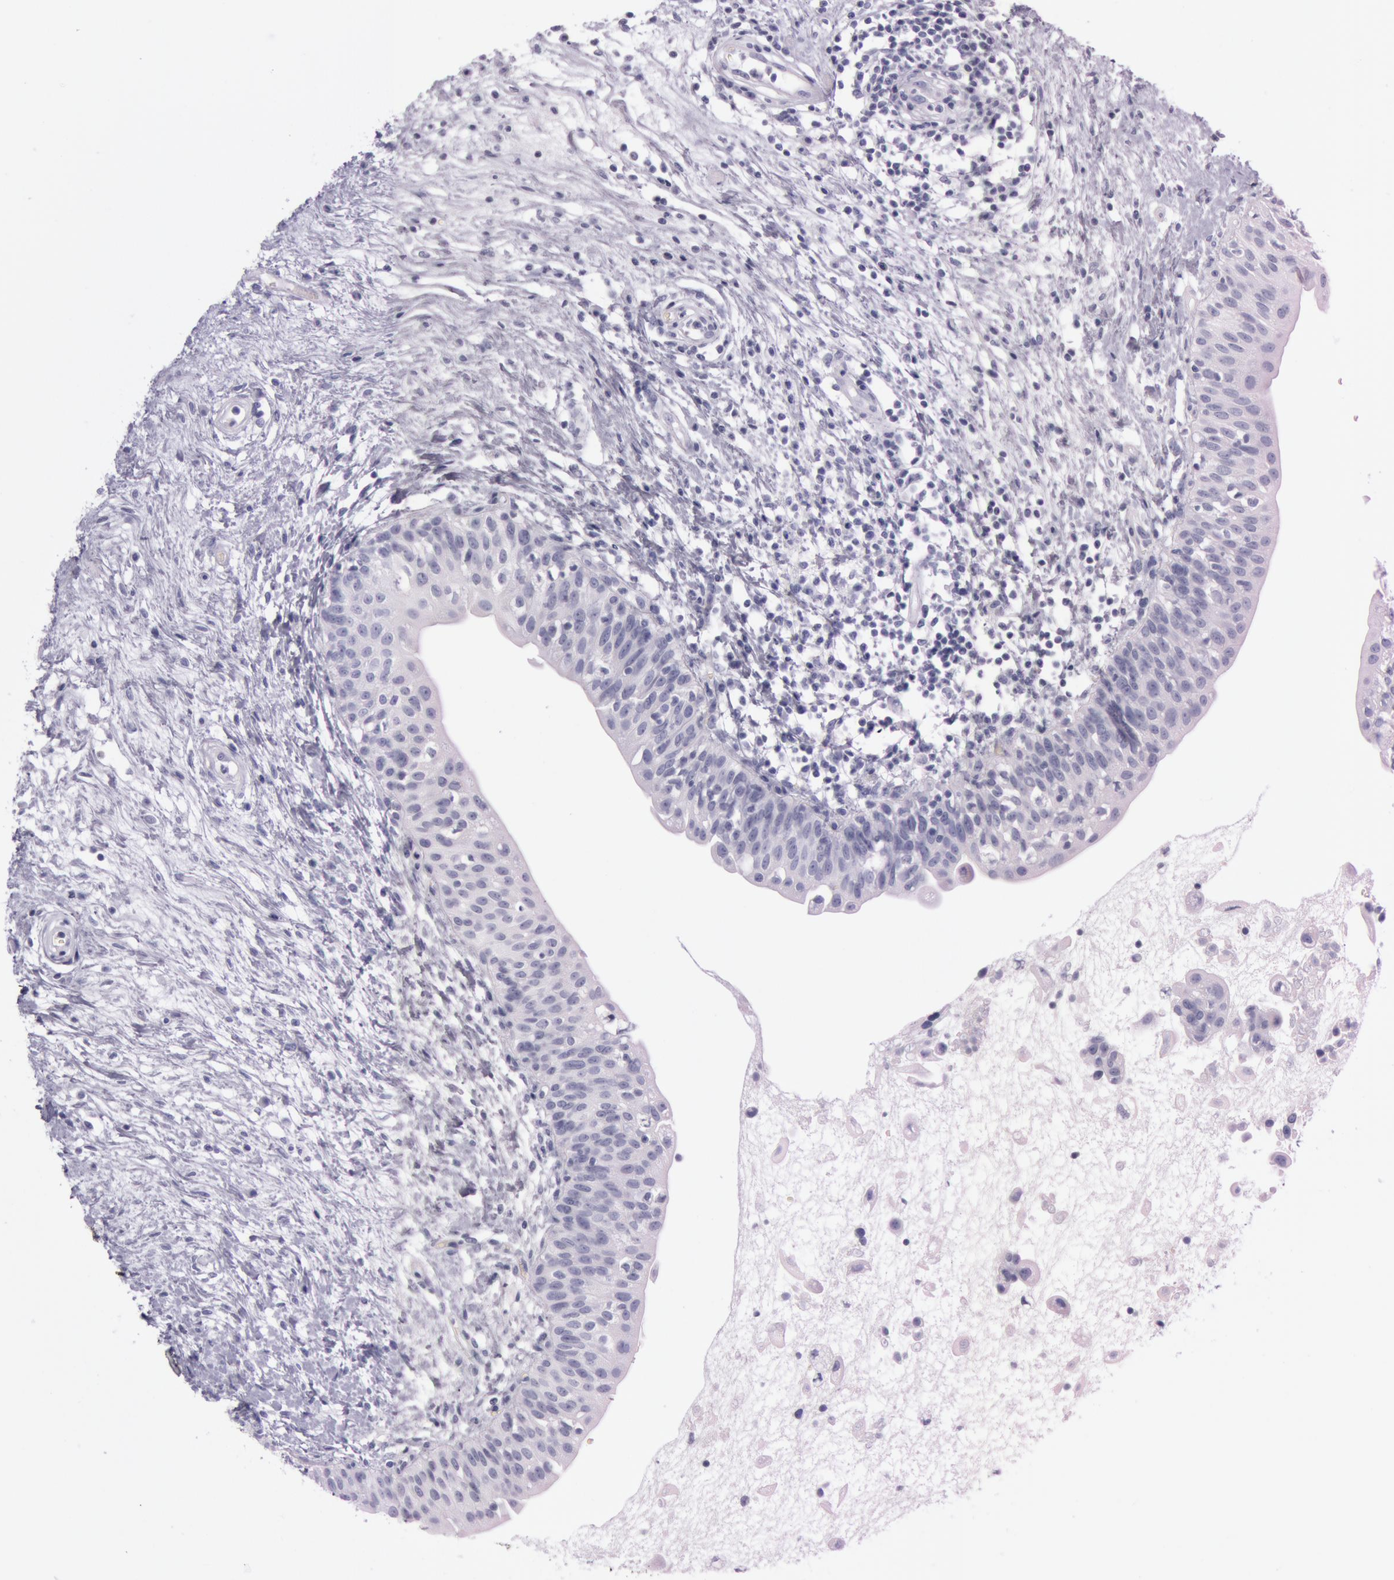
{"staining": {"intensity": "negative", "quantity": "none", "location": "none"}, "tissue": "urinary bladder", "cell_type": "Urothelial cells", "image_type": "normal", "snomed": [{"axis": "morphology", "description": "Normal tissue, NOS"}, {"axis": "topography", "description": "Urinary bladder"}], "caption": "A high-resolution histopathology image shows immunohistochemistry staining of unremarkable urinary bladder, which displays no significant expression in urothelial cells.", "gene": "S100A7", "patient": {"sex": "female", "age": 55}}